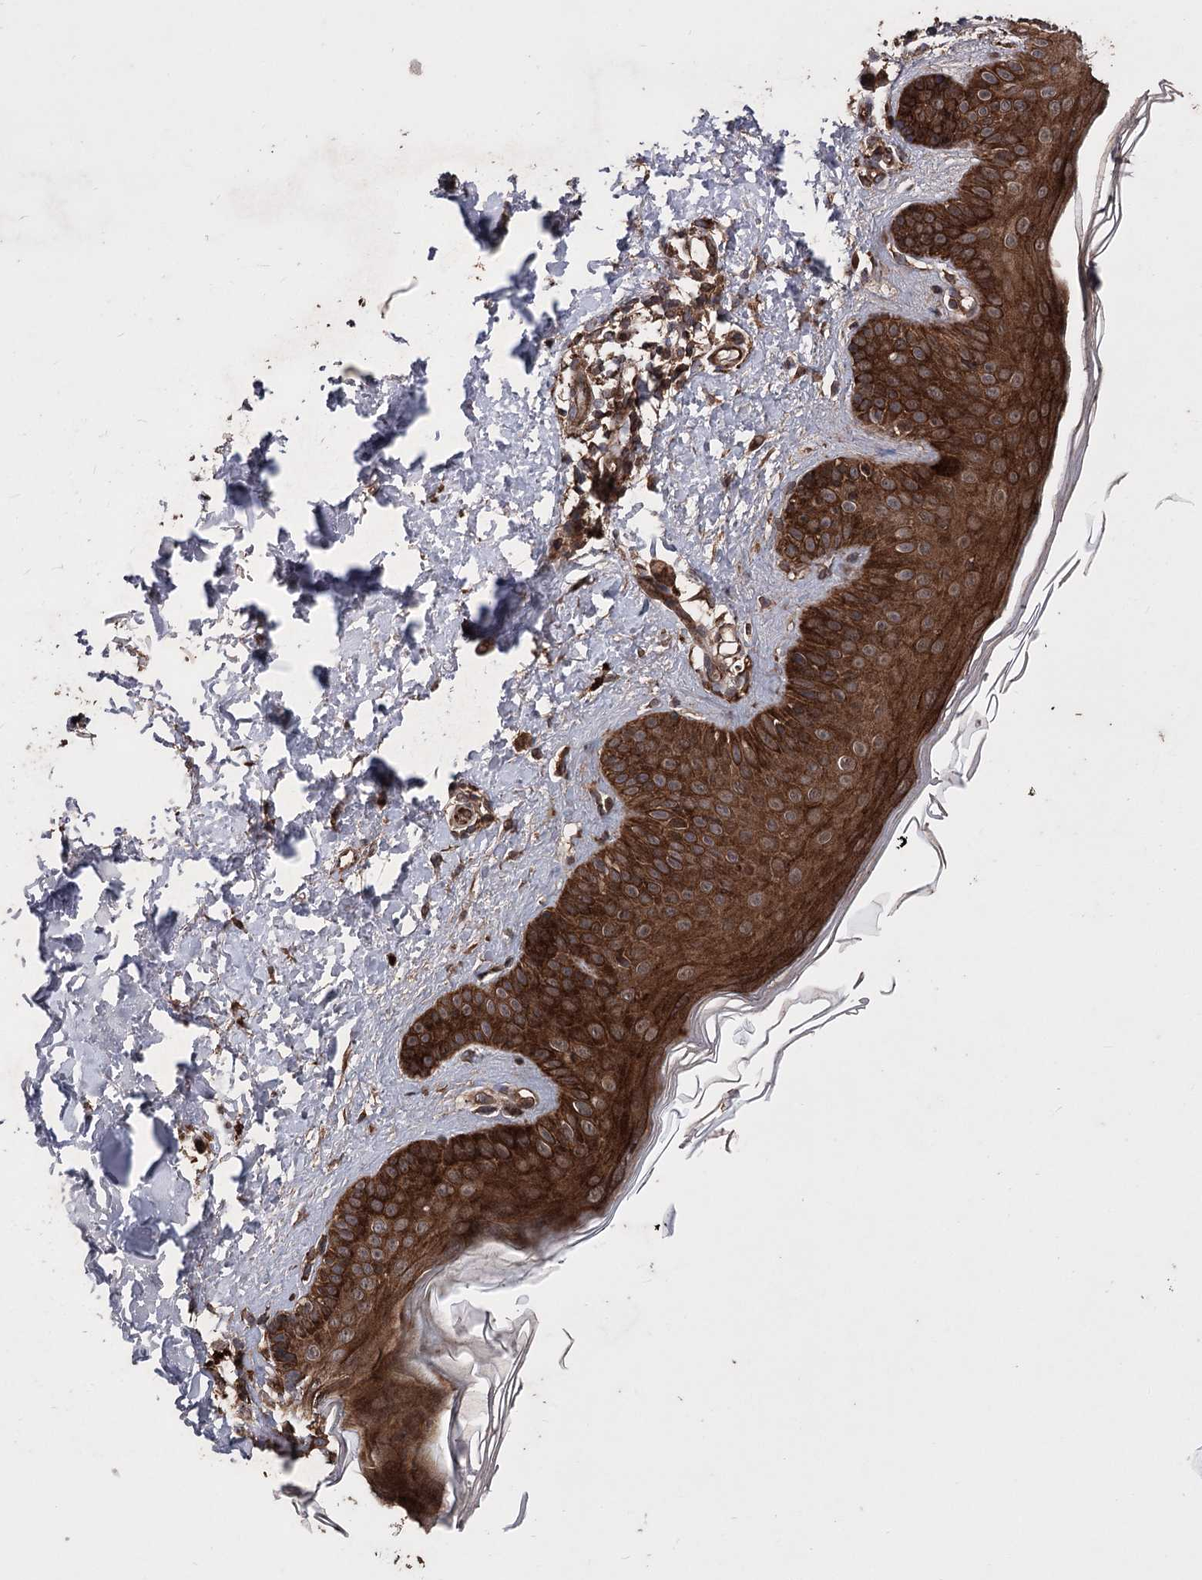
{"staining": {"intensity": "moderate", "quantity": ">75%", "location": "cytoplasmic/membranous"}, "tissue": "skin", "cell_type": "Fibroblasts", "image_type": "normal", "snomed": [{"axis": "morphology", "description": "Normal tissue, NOS"}, {"axis": "topography", "description": "Skin"}], "caption": "Brown immunohistochemical staining in benign skin demonstrates moderate cytoplasmic/membranous expression in about >75% of fibroblasts.", "gene": "RASSF3", "patient": {"sex": "male", "age": 52}}